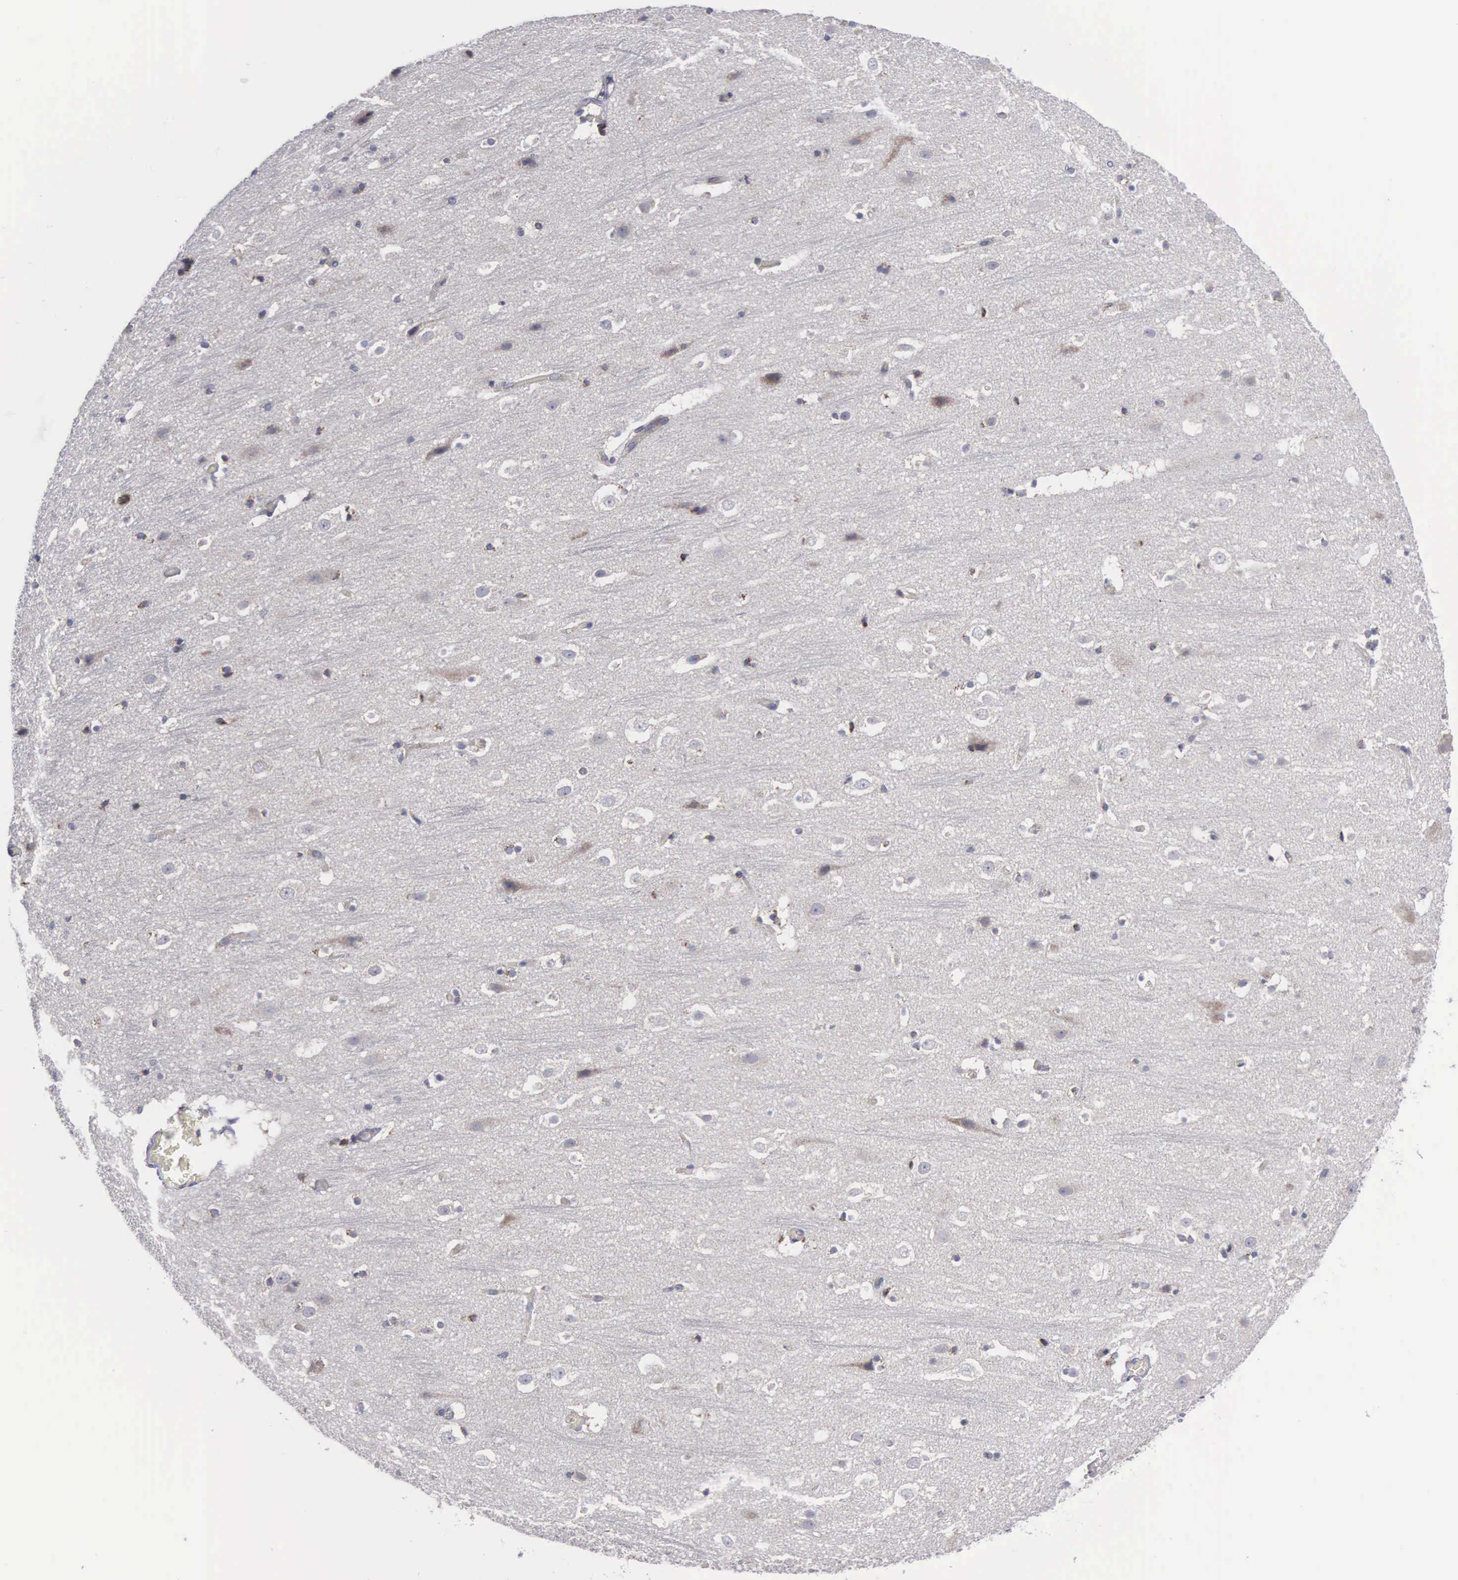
{"staining": {"intensity": "negative", "quantity": "none", "location": "none"}, "tissue": "cerebral cortex", "cell_type": "Endothelial cells", "image_type": "normal", "snomed": [{"axis": "morphology", "description": "Normal tissue, NOS"}, {"axis": "topography", "description": "Cerebral cortex"}], "caption": "Histopathology image shows no protein expression in endothelial cells of unremarkable cerebral cortex. (Immunohistochemistry (ihc), brightfield microscopy, high magnification).", "gene": "APOOL", "patient": {"sex": "male", "age": 45}}